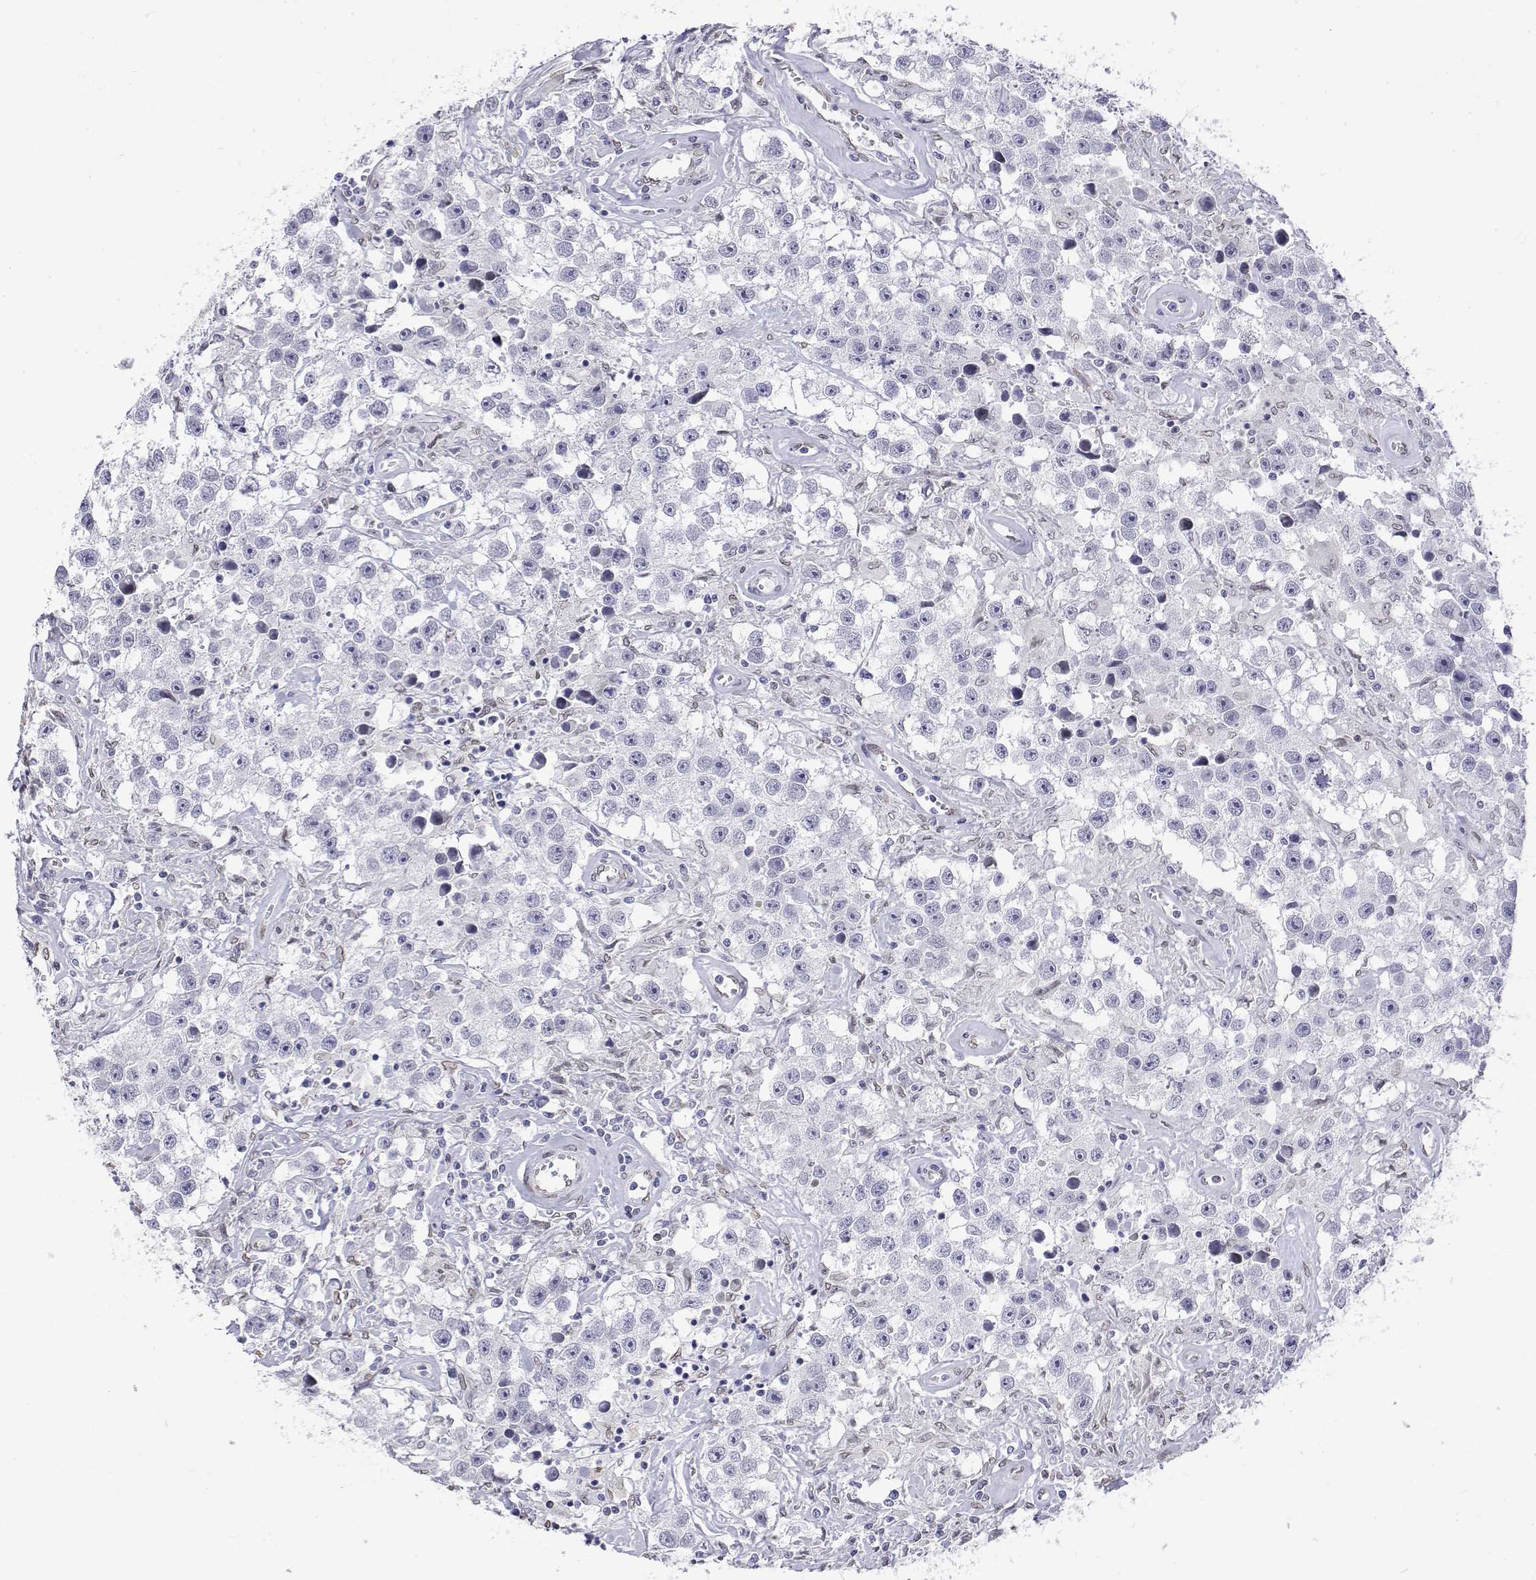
{"staining": {"intensity": "negative", "quantity": "none", "location": "none"}, "tissue": "testis cancer", "cell_type": "Tumor cells", "image_type": "cancer", "snomed": [{"axis": "morphology", "description": "Seminoma, NOS"}, {"axis": "topography", "description": "Testis"}], "caption": "IHC of testis seminoma reveals no expression in tumor cells.", "gene": "ZNF532", "patient": {"sex": "male", "age": 43}}